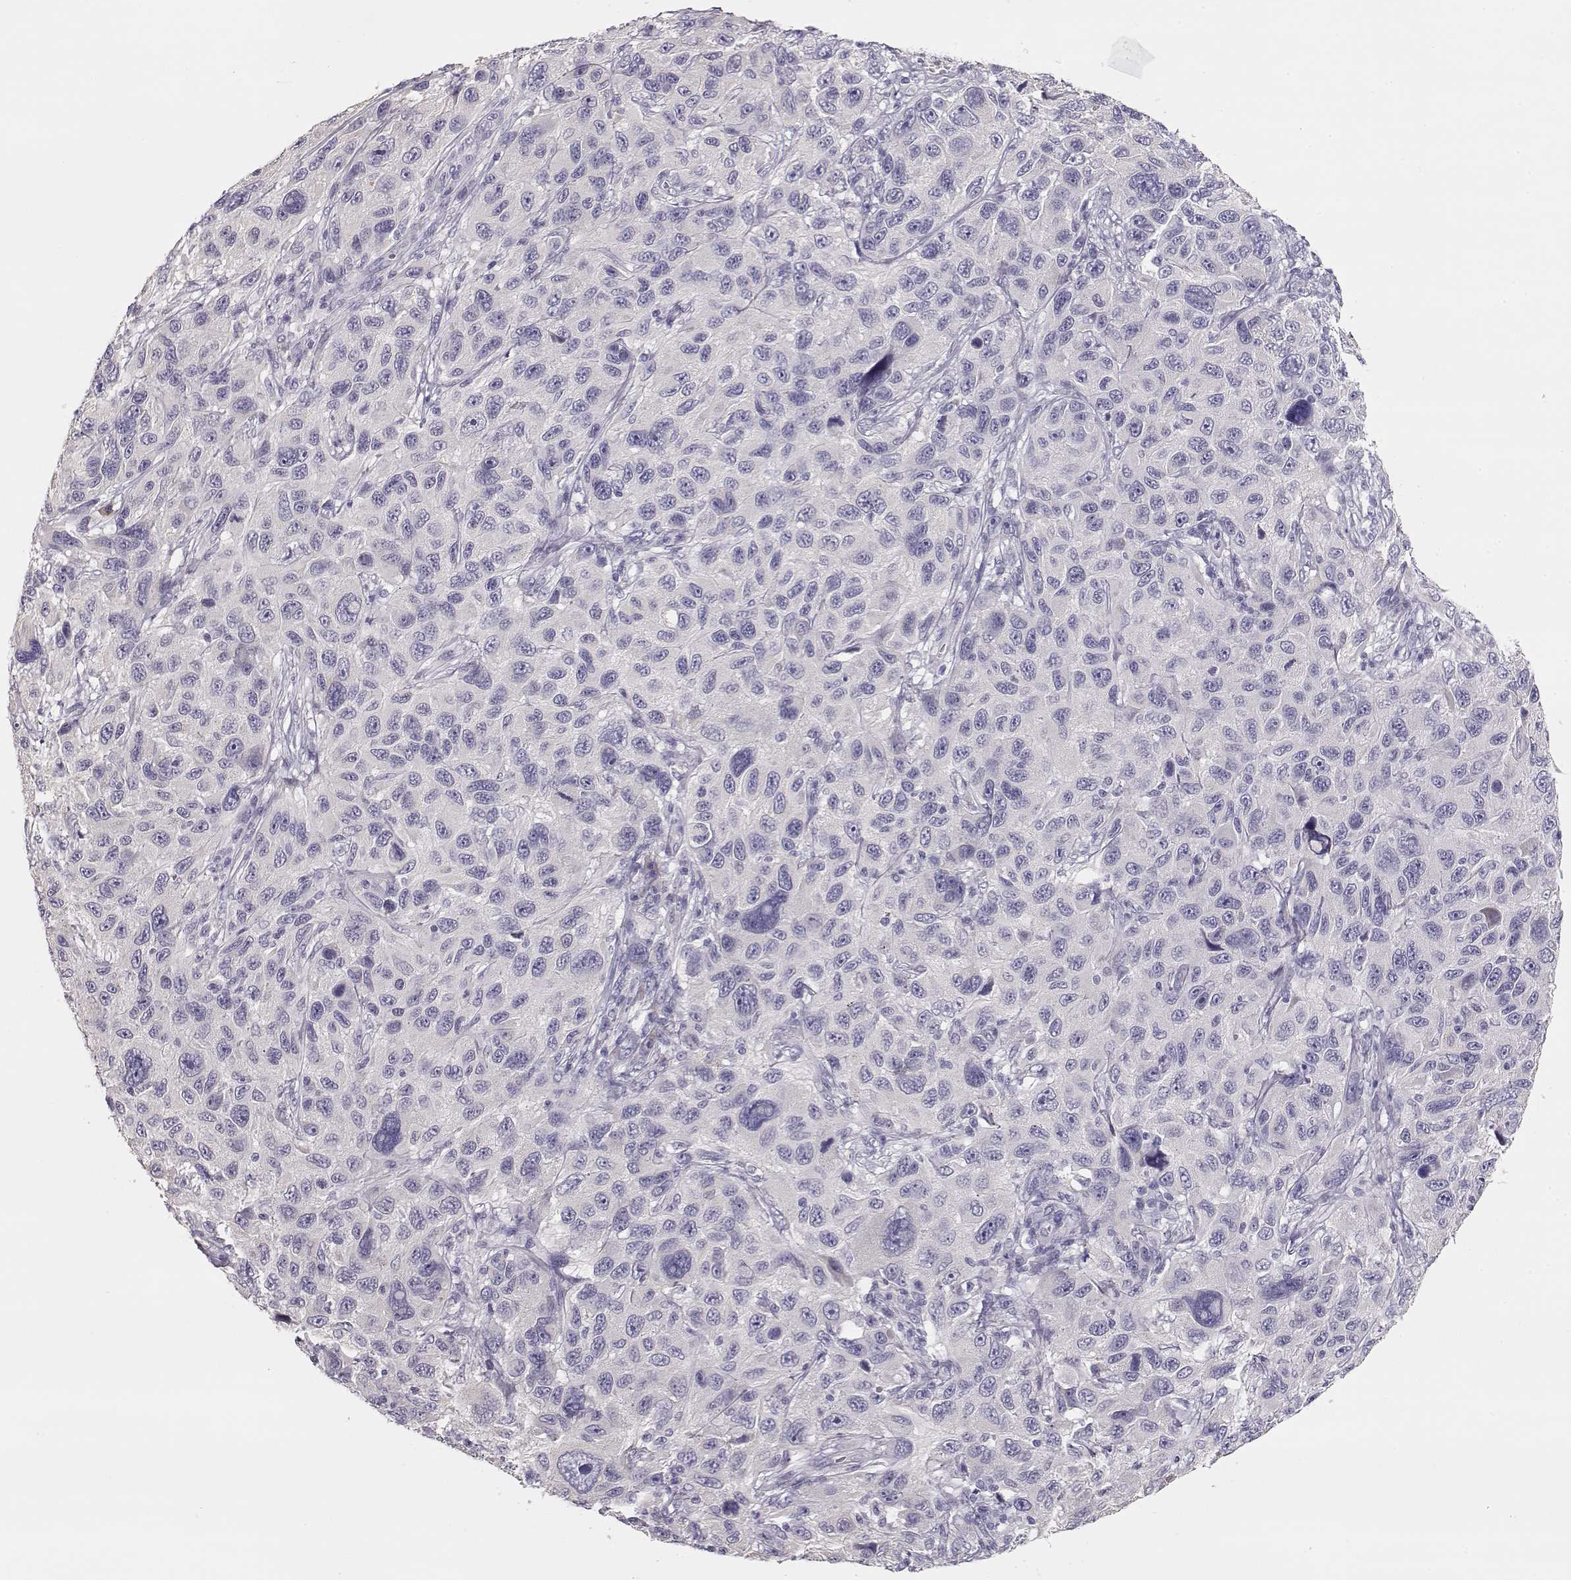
{"staining": {"intensity": "negative", "quantity": "none", "location": "none"}, "tissue": "melanoma", "cell_type": "Tumor cells", "image_type": "cancer", "snomed": [{"axis": "morphology", "description": "Malignant melanoma, NOS"}, {"axis": "topography", "description": "Skin"}], "caption": "Immunohistochemistry of human malignant melanoma exhibits no expression in tumor cells.", "gene": "GLIPR1L2", "patient": {"sex": "male", "age": 53}}